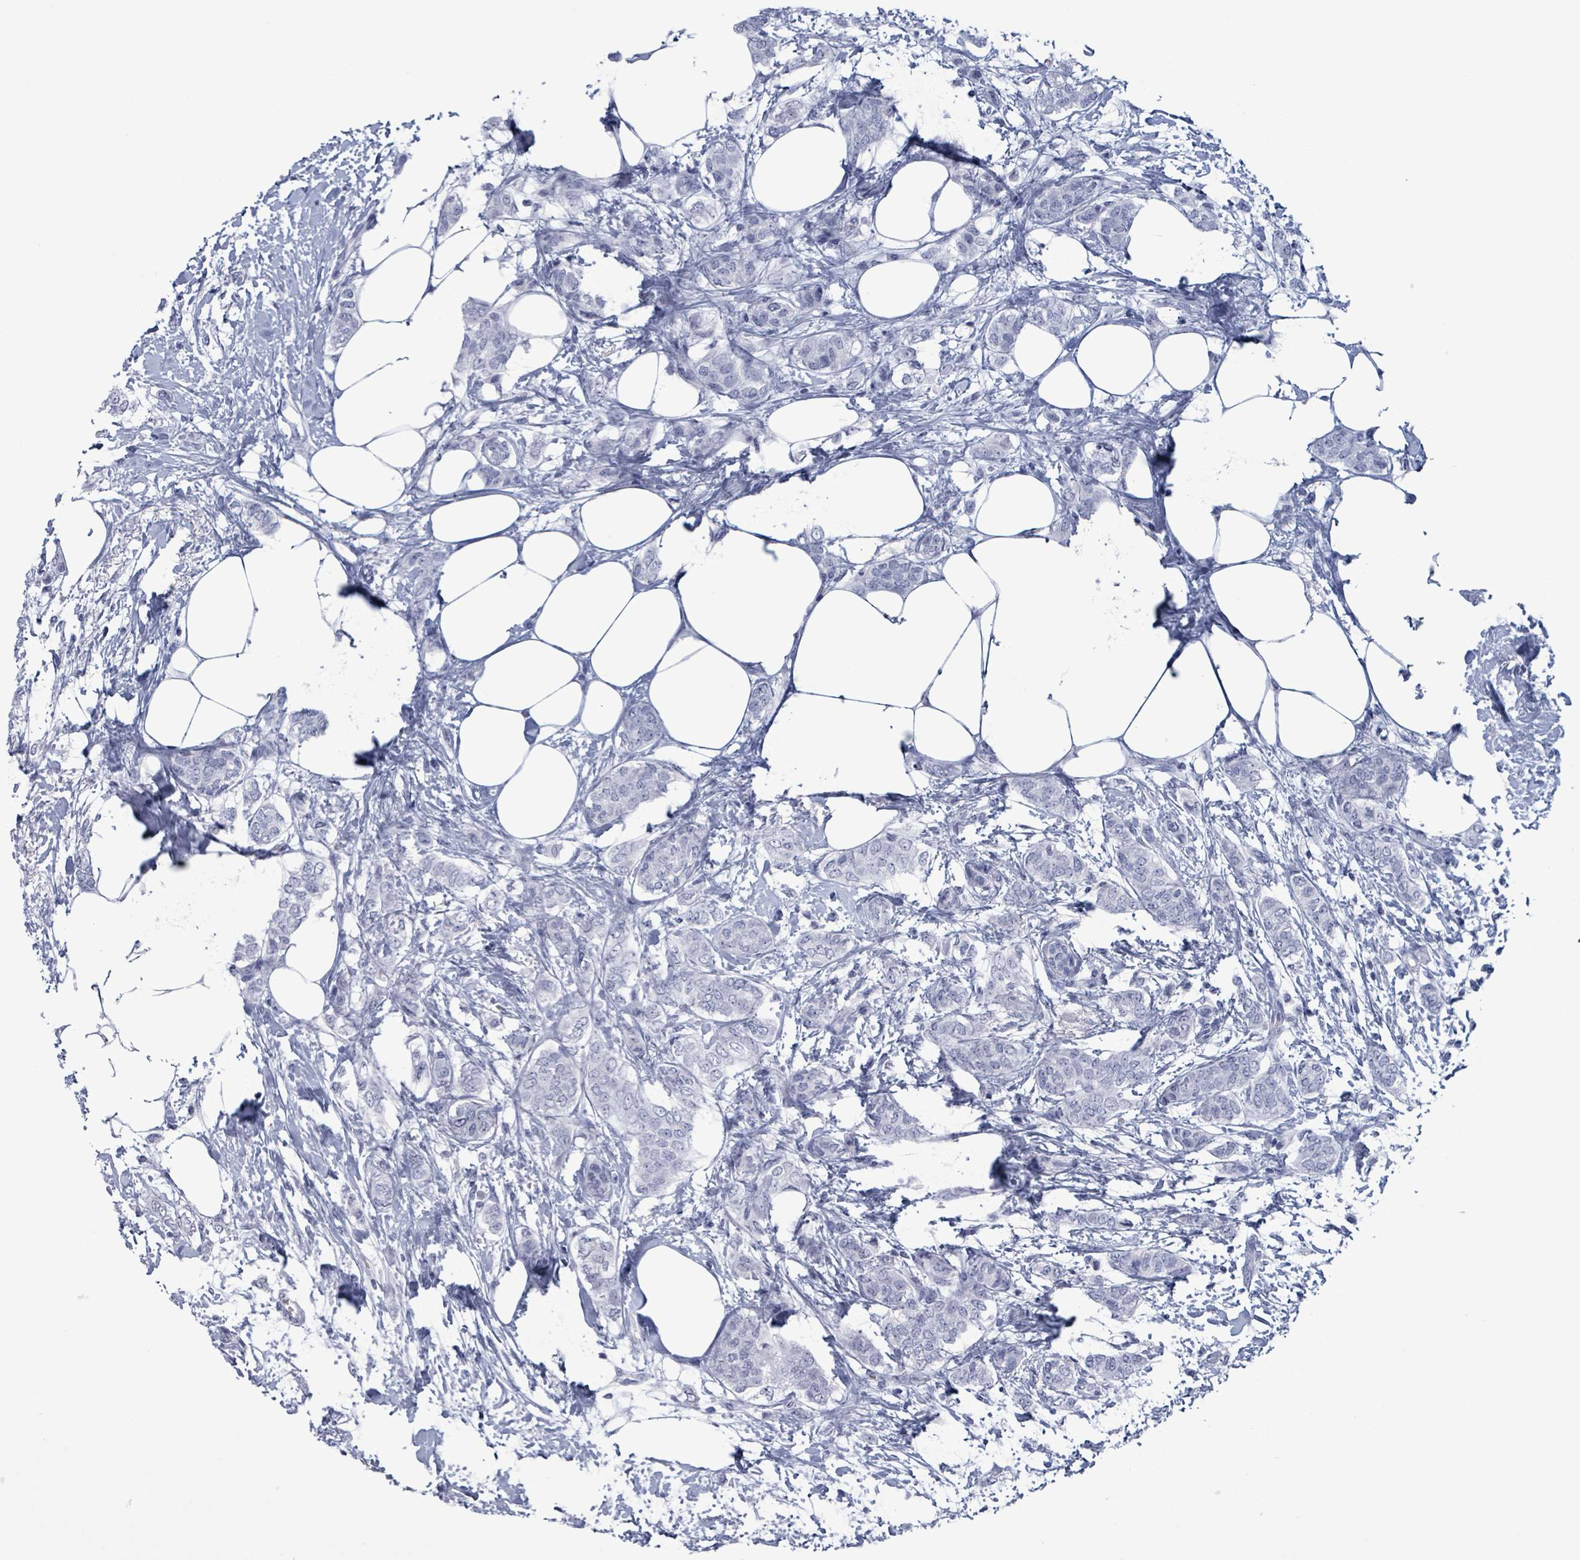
{"staining": {"intensity": "negative", "quantity": "none", "location": "none"}, "tissue": "breast cancer", "cell_type": "Tumor cells", "image_type": "cancer", "snomed": [{"axis": "morphology", "description": "Duct carcinoma"}, {"axis": "topography", "description": "Breast"}], "caption": "Image shows no significant protein expression in tumor cells of intraductal carcinoma (breast).", "gene": "NKX2-1", "patient": {"sex": "female", "age": 72}}